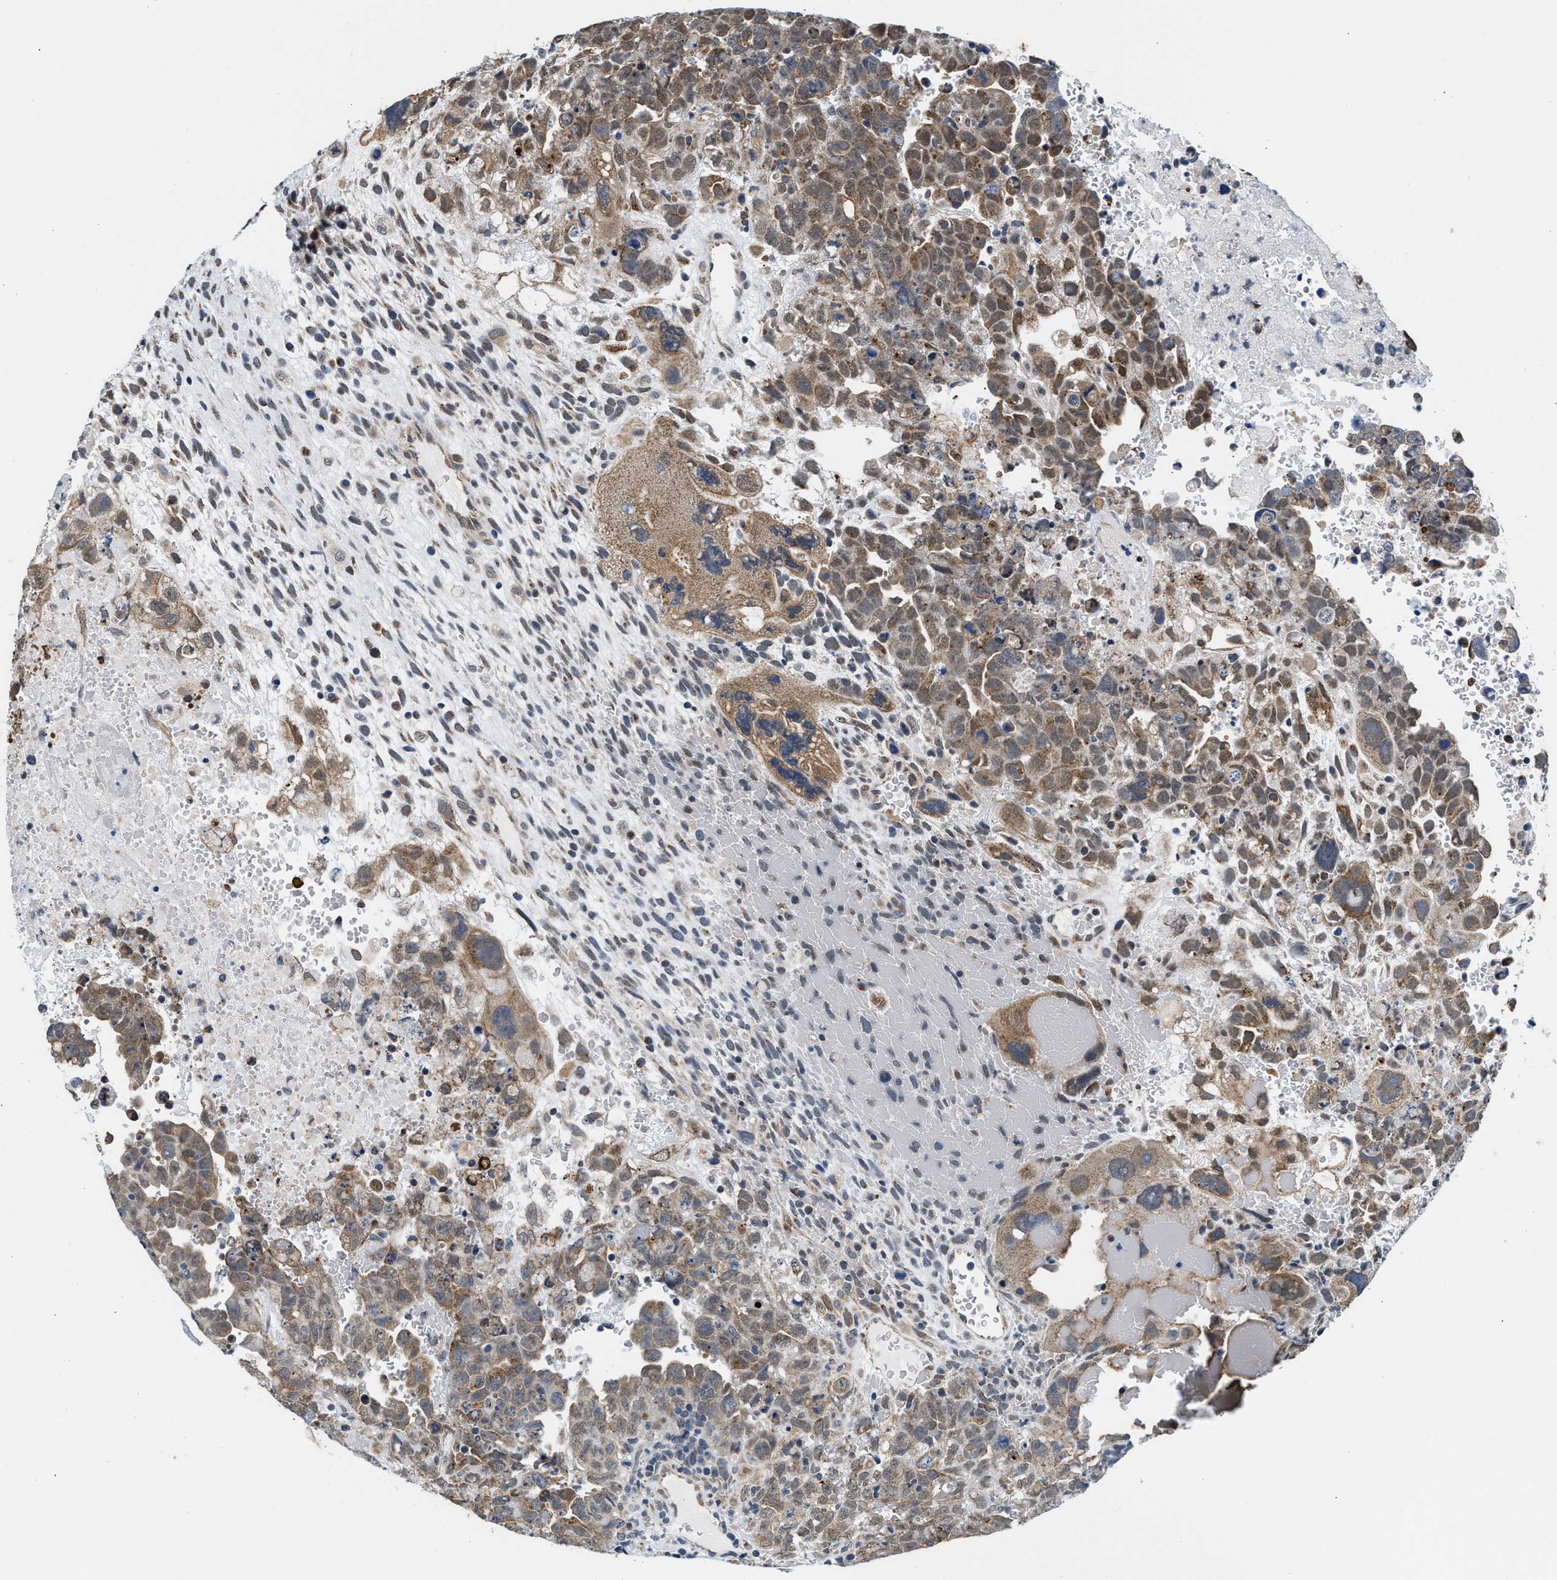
{"staining": {"intensity": "moderate", "quantity": ">75%", "location": "cytoplasmic/membranous"}, "tissue": "testis cancer", "cell_type": "Tumor cells", "image_type": "cancer", "snomed": [{"axis": "morphology", "description": "Carcinoma, Embryonal, NOS"}, {"axis": "topography", "description": "Testis"}], "caption": "Immunohistochemical staining of human testis cancer (embryonal carcinoma) reveals medium levels of moderate cytoplasmic/membranous expression in about >75% of tumor cells.", "gene": "KCNMB2", "patient": {"sex": "male", "age": 28}}